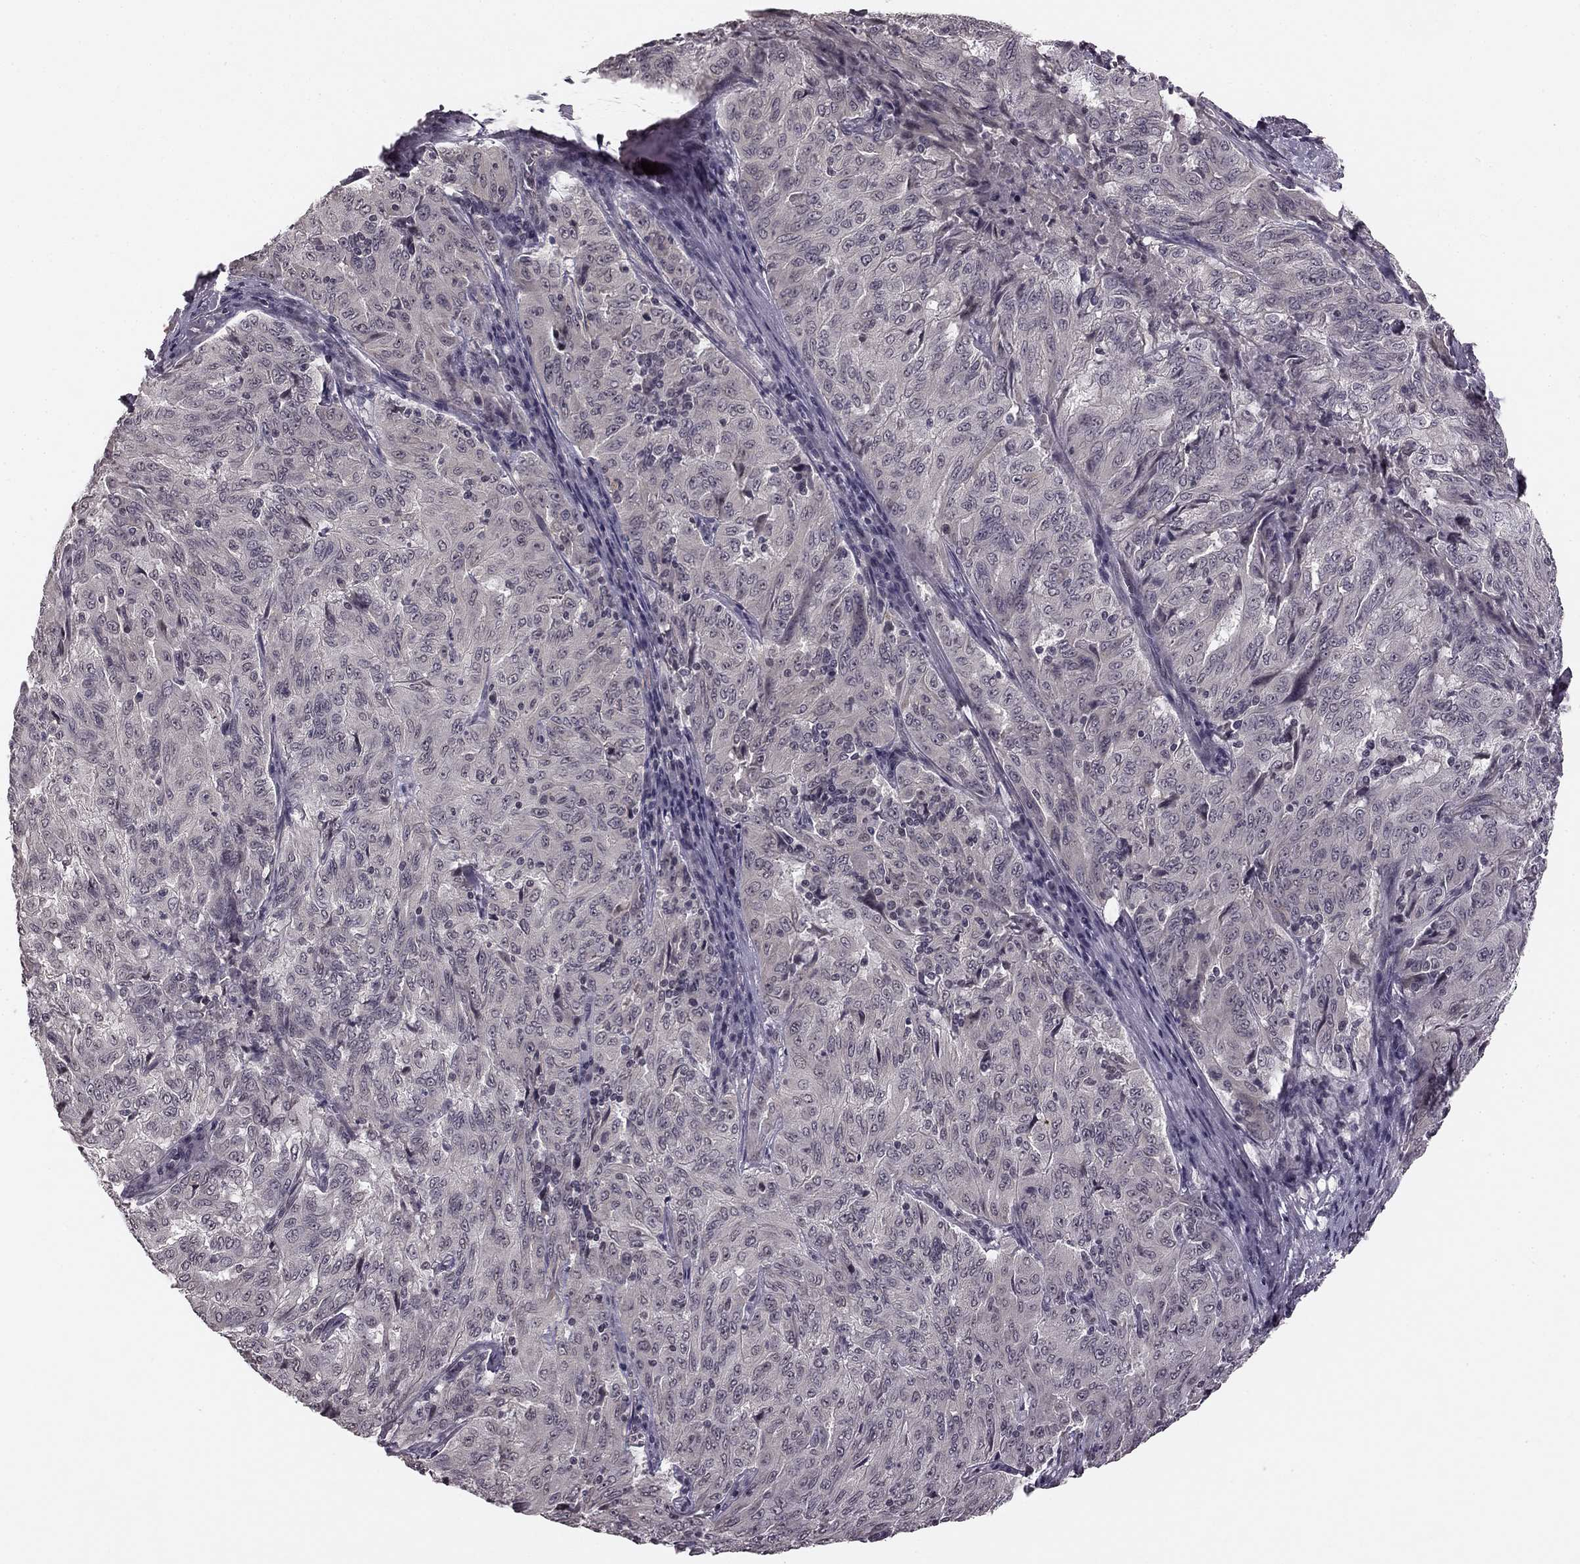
{"staining": {"intensity": "negative", "quantity": "none", "location": "none"}, "tissue": "pancreatic cancer", "cell_type": "Tumor cells", "image_type": "cancer", "snomed": [{"axis": "morphology", "description": "Adenocarcinoma, NOS"}, {"axis": "topography", "description": "Pancreas"}], "caption": "Immunohistochemistry (IHC) photomicrograph of human pancreatic adenocarcinoma stained for a protein (brown), which reveals no positivity in tumor cells.", "gene": "HCN4", "patient": {"sex": "male", "age": 63}}